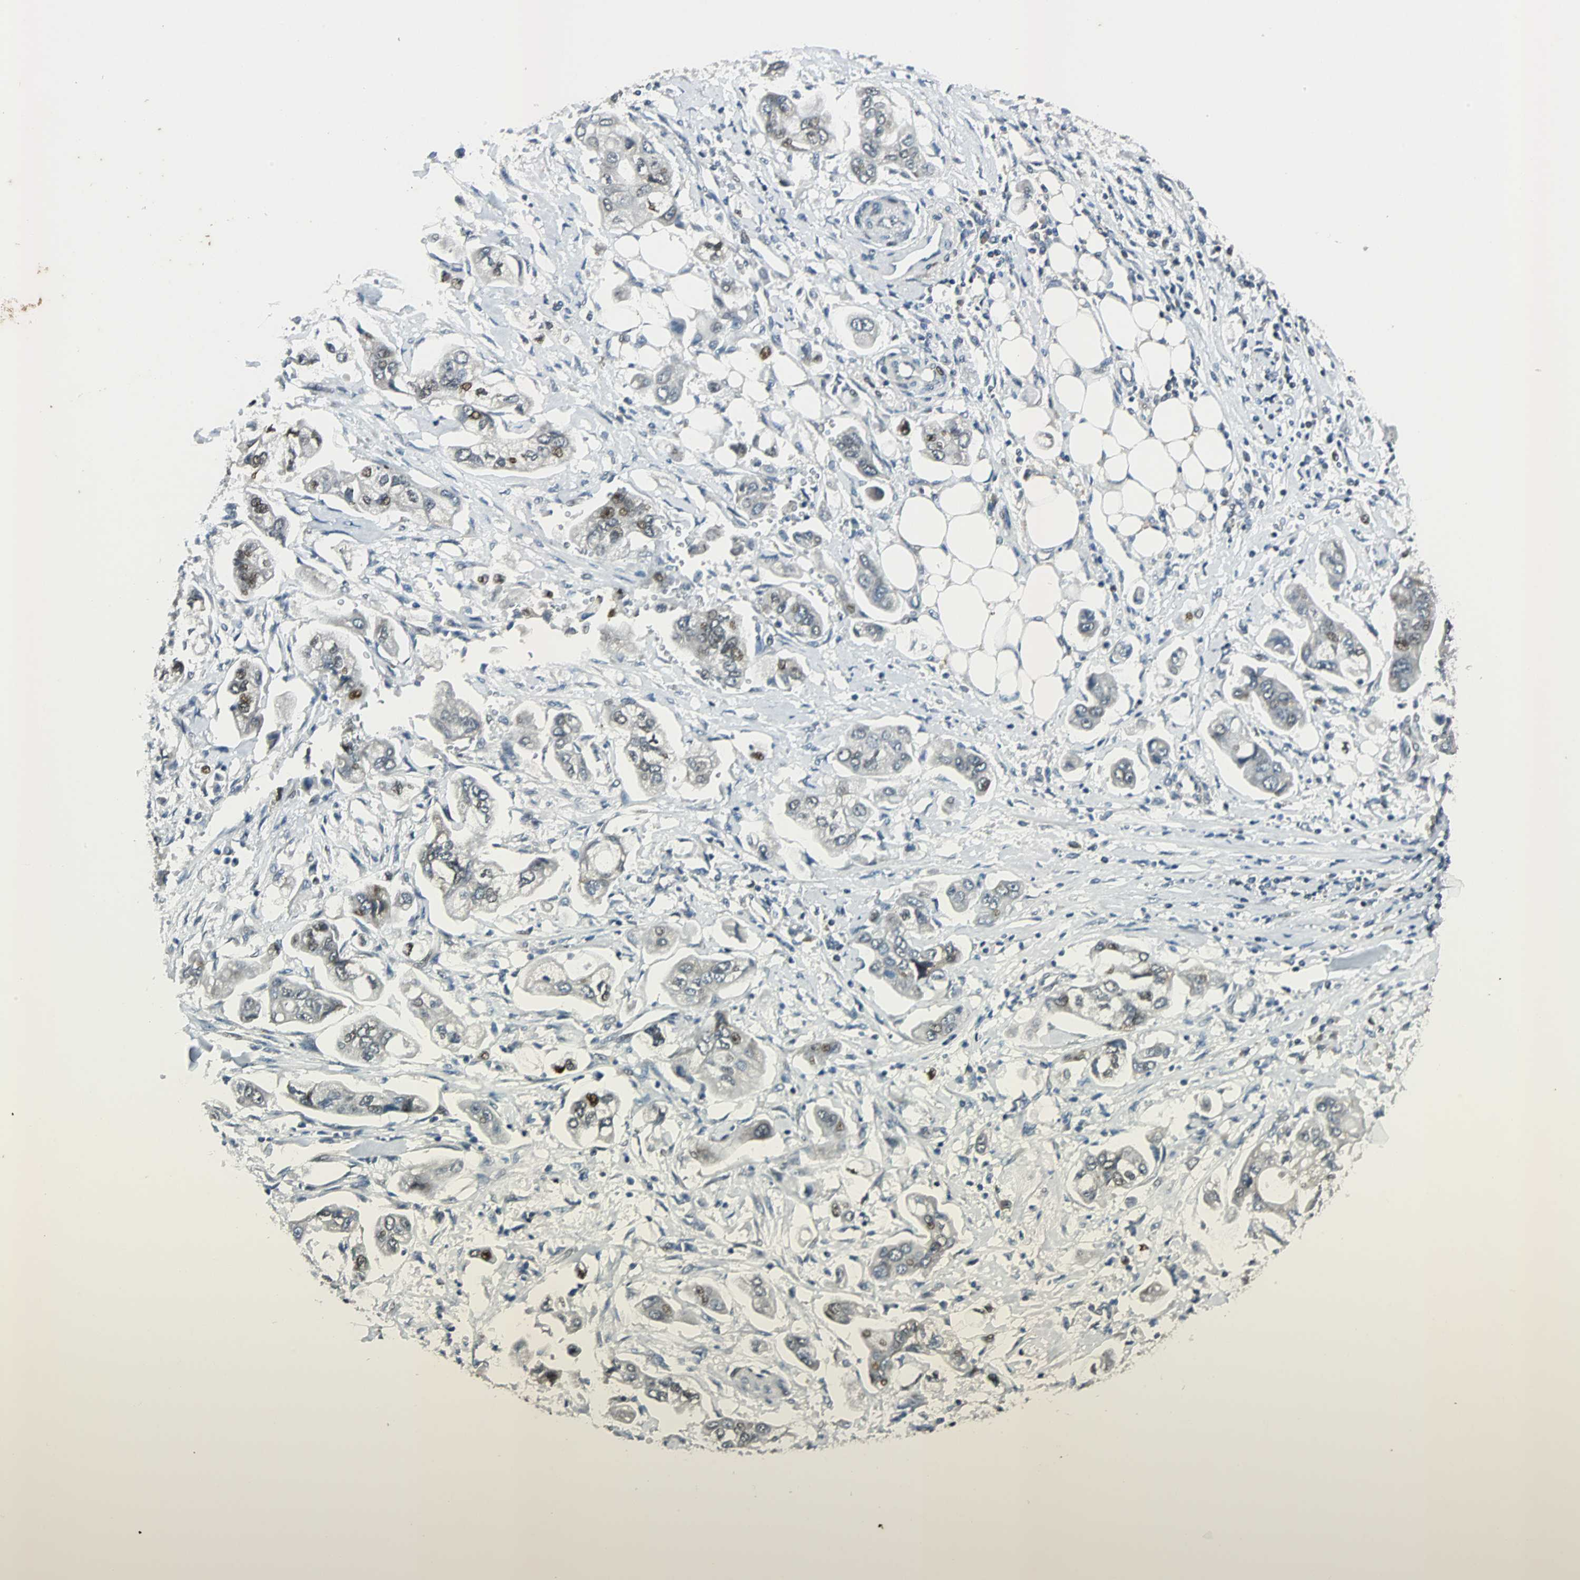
{"staining": {"intensity": "moderate", "quantity": "25%-75%", "location": "nuclear"}, "tissue": "stomach cancer", "cell_type": "Tumor cells", "image_type": "cancer", "snomed": [{"axis": "morphology", "description": "Adenocarcinoma, NOS"}, {"axis": "topography", "description": "Stomach"}], "caption": "Protein staining exhibits moderate nuclear expression in approximately 25%-75% of tumor cells in stomach adenocarcinoma.", "gene": "AJUBA", "patient": {"sex": "male", "age": 62}}